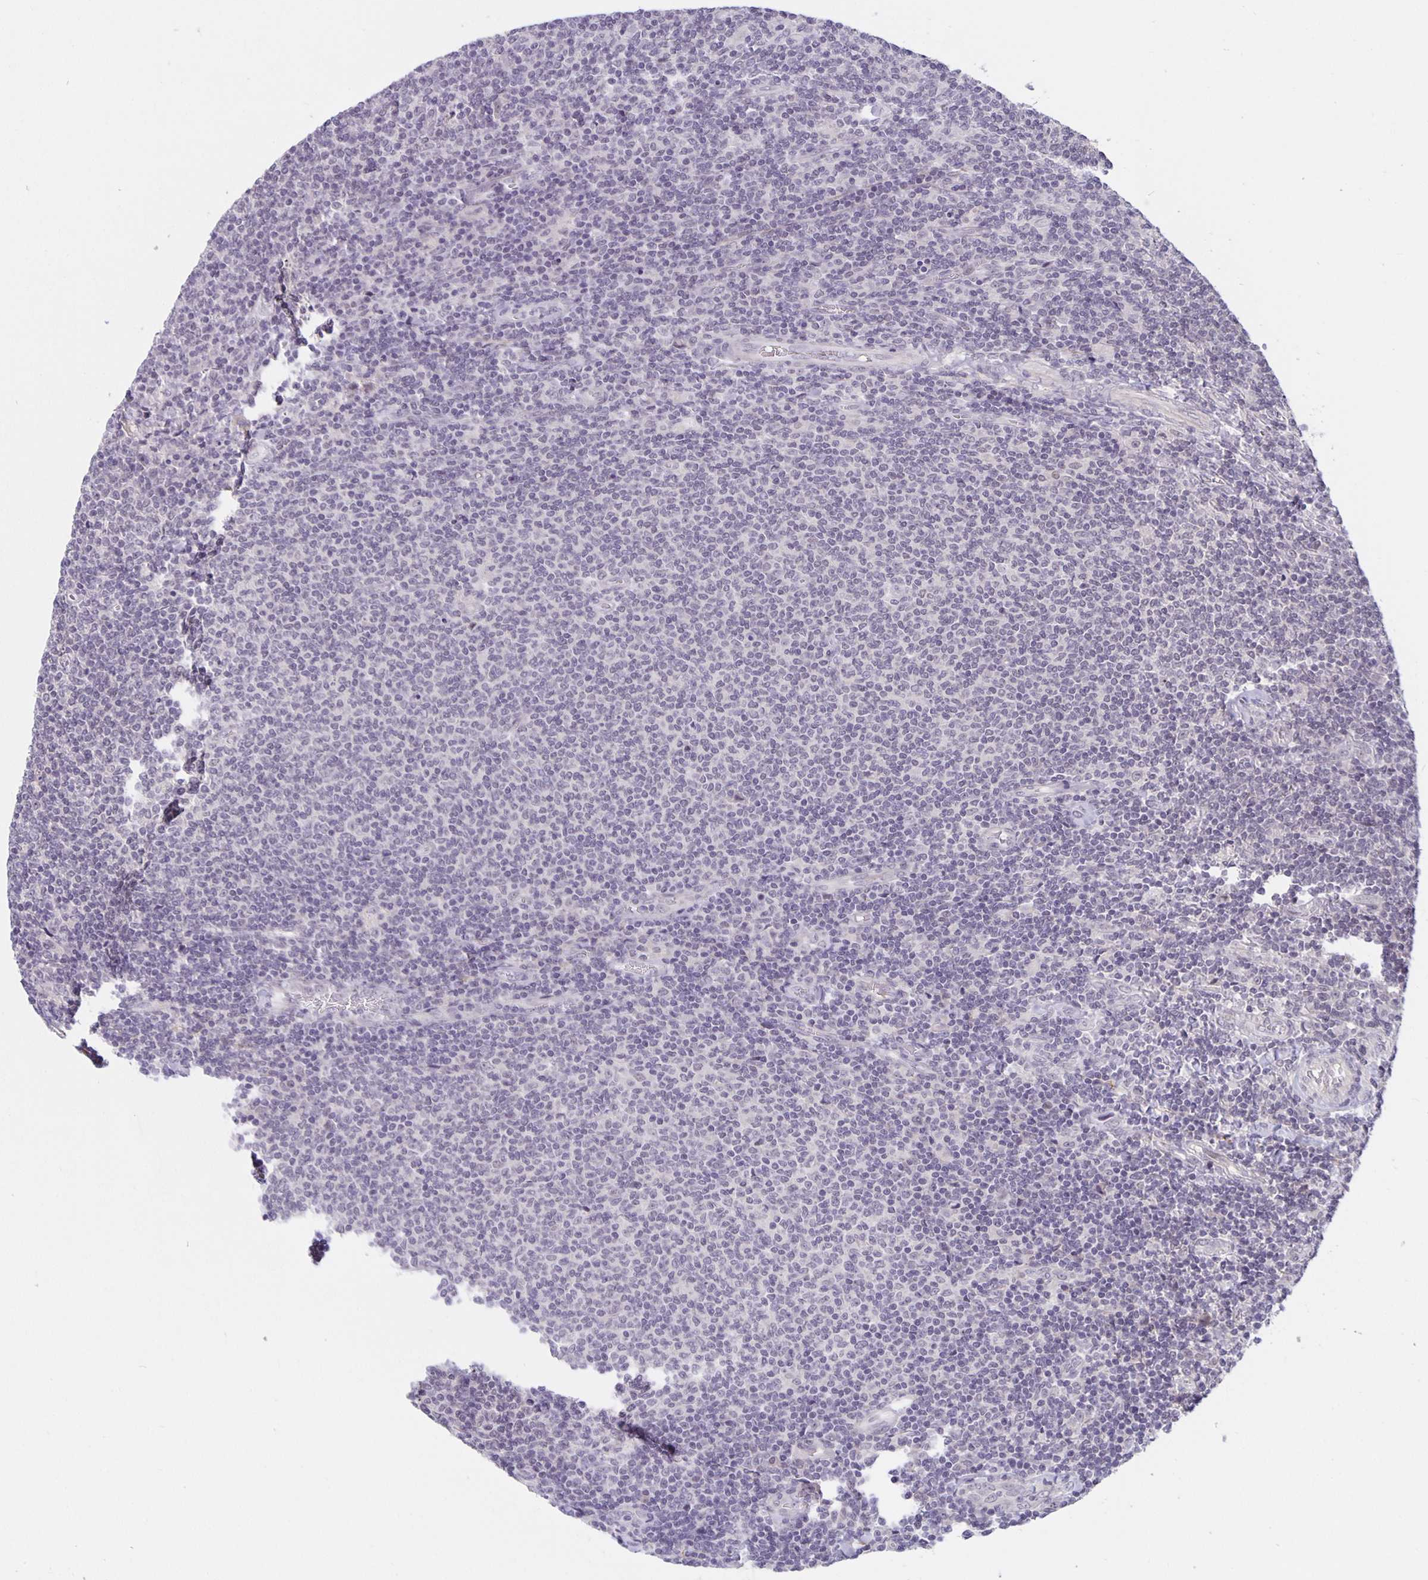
{"staining": {"intensity": "negative", "quantity": "none", "location": "none"}, "tissue": "lymphoma", "cell_type": "Tumor cells", "image_type": "cancer", "snomed": [{"axis": "morphology", "description": "Malignant lymphoma, non-Hodgkin's type, Low grade"}, {"axis": "topography", "description": "Lymph node"}], "caption": "Immunohistochemistry photomicrograph of human low-grade malignant lymphoma, non-Hodgkin's type stained for a protein (brown), which displays no staining in tumor cells.", "gene": "ARVCF", "patient": {"sex": "male", "age": 52}}